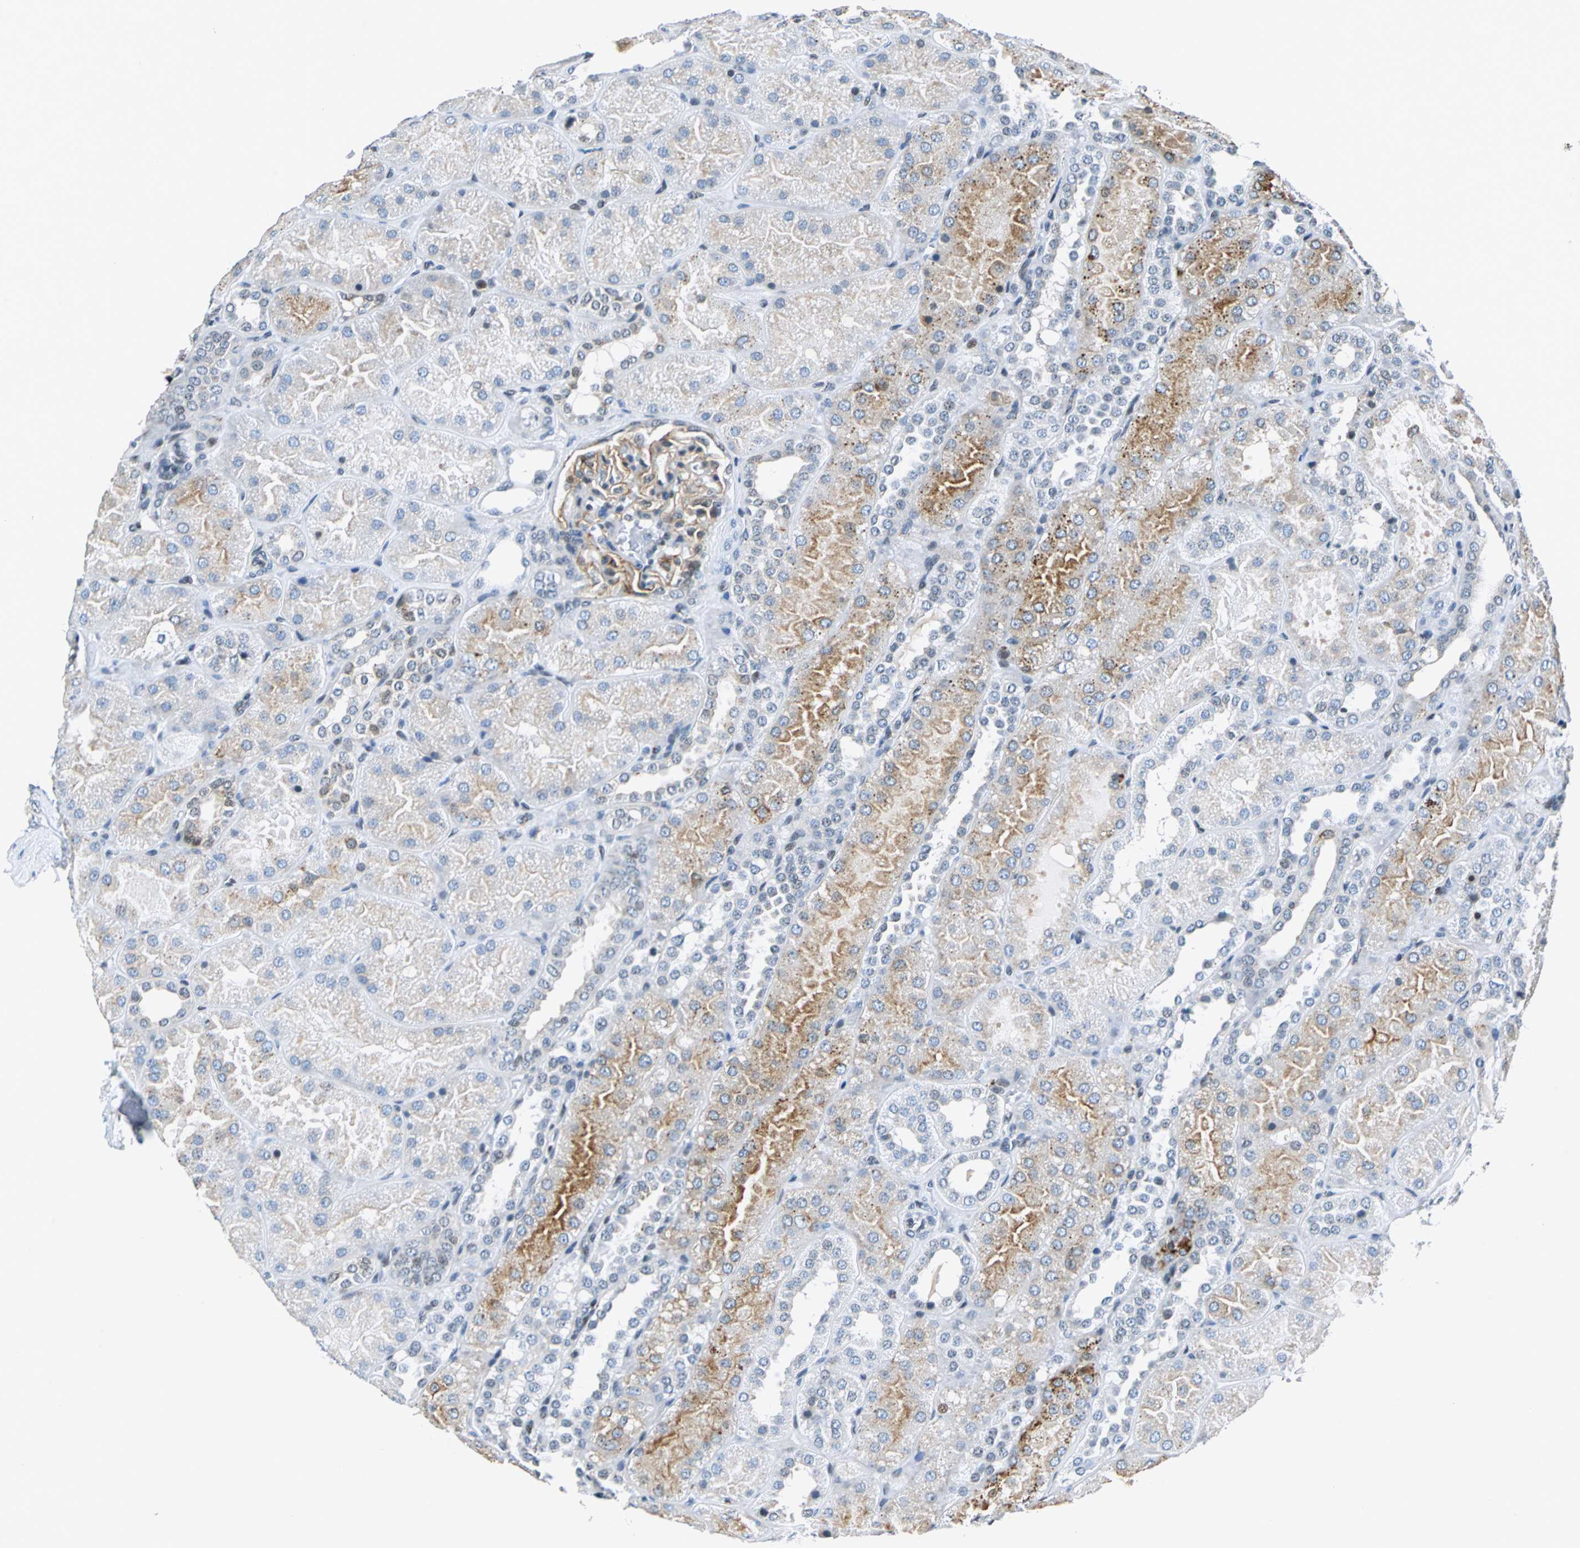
{"staining": {"intensity": "moderate", "quantity": "25%-75%", "location": "cytoplasmic/membranous,nuclear"}, "tissue": "kidney", "cell_type": "Cells in glomeruli", "image_type": "normal", "snomed": [{"axis": "morphology", "description": "Normal tissue, NOS"}, {"axis": "topography", "description": "Kidney"}], "caption": "Kidney stained with IHC exhibits moderate cytoplasmic/membranous,nuclear expression in about 25%-75% of cells in glomeruli.", "gene": "HCFC2", "patient": {"sex": "male", "age": 28}}